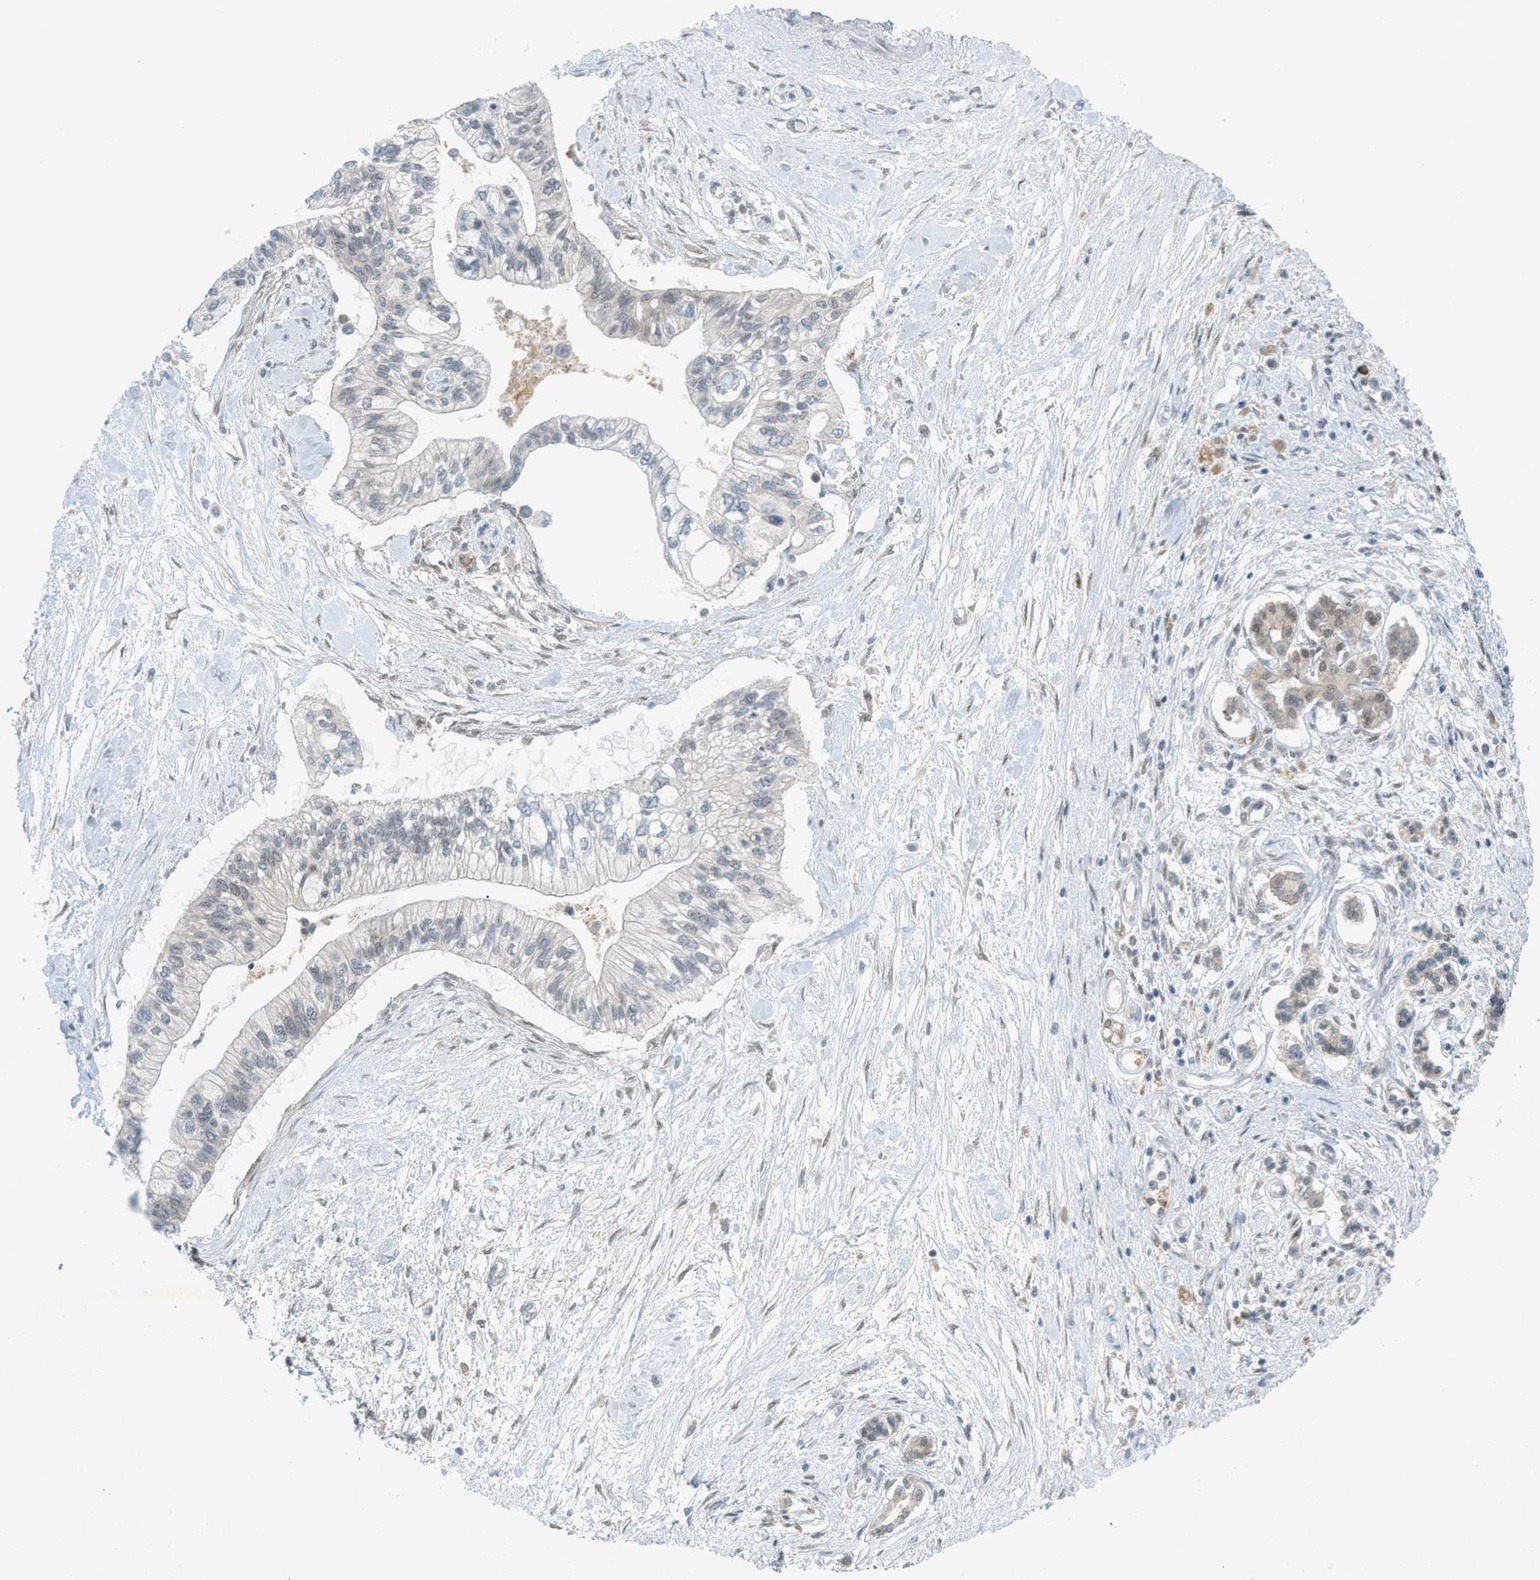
{"staining": {"intensity": "negative", "quantity": "none", "location": "none"}, "tissue": "pancreatic cancer", "cell_type": "Tumor cells", "image_type": "cancer", "snomed": [{"axis": "morphology", "description": "Adenocarcinoma, NOS"}, {"axis": "topography", "description": "Pancreas"}], "caption": "This is an immunohistochemistry image of pancreatic cancer (adenocarcinoma). There is no staining in tumor cells.", "gene": "DYRK1A", "patient": {"sex": "female", "age": 77}}